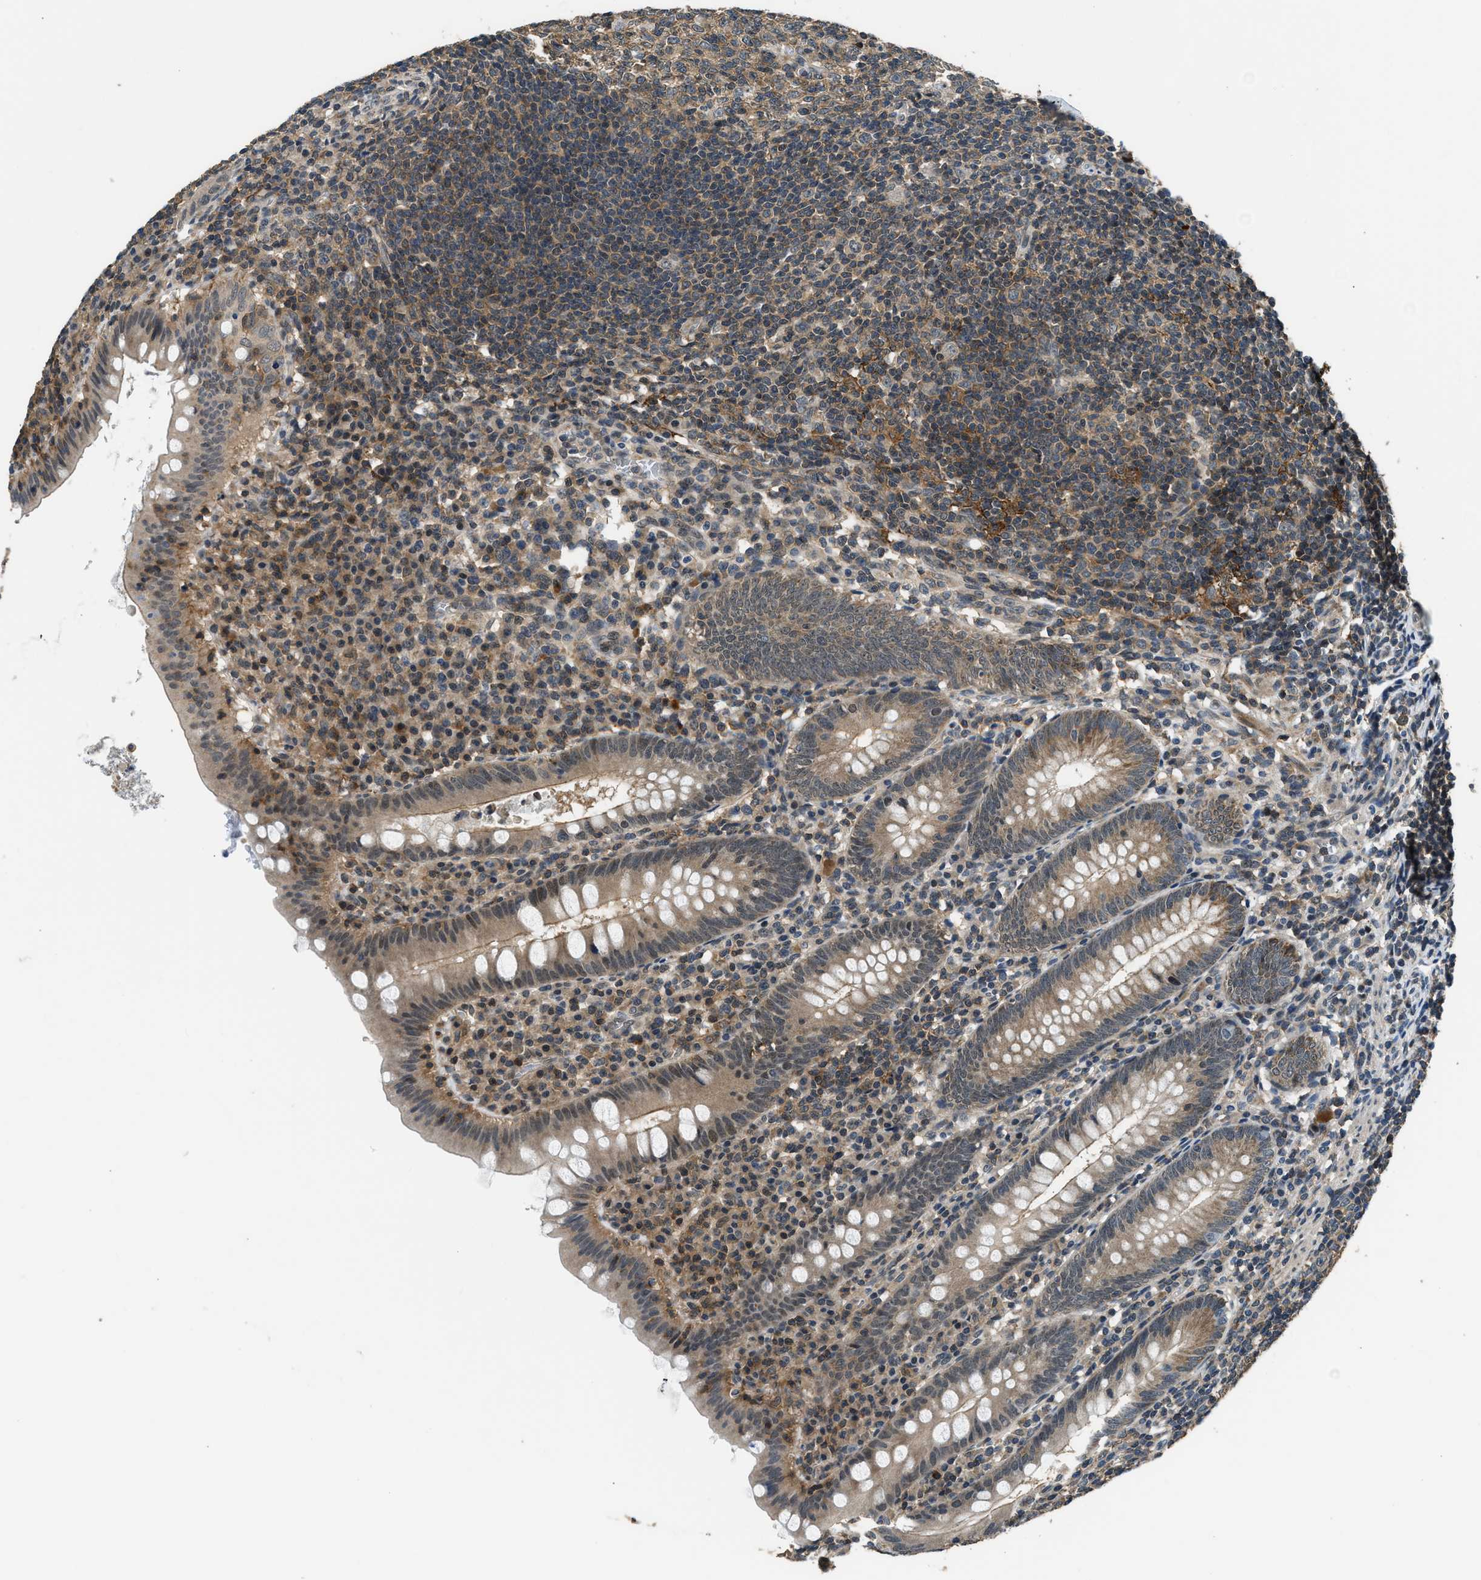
{"staining": {"intensity": "moderate", "quantity": ">75%", "location": "cytoplasmic/membranous"}, "tissue": "appendix", "cell_type": "Glandular cells", "image_type": "normal", "snomed": [{"axis": "morphology", "description": "Normal tissue, NOS"}, {"axis": "topography", "description": "Appendix"}], "caption": "Immunohistochemical staining of benign human appendix displays moderate cytoplasmic/membranous protein expression in about >75% of glandular cells.", "gene": "MTMR1", "patient": {"sex": "male", "age": 56}}